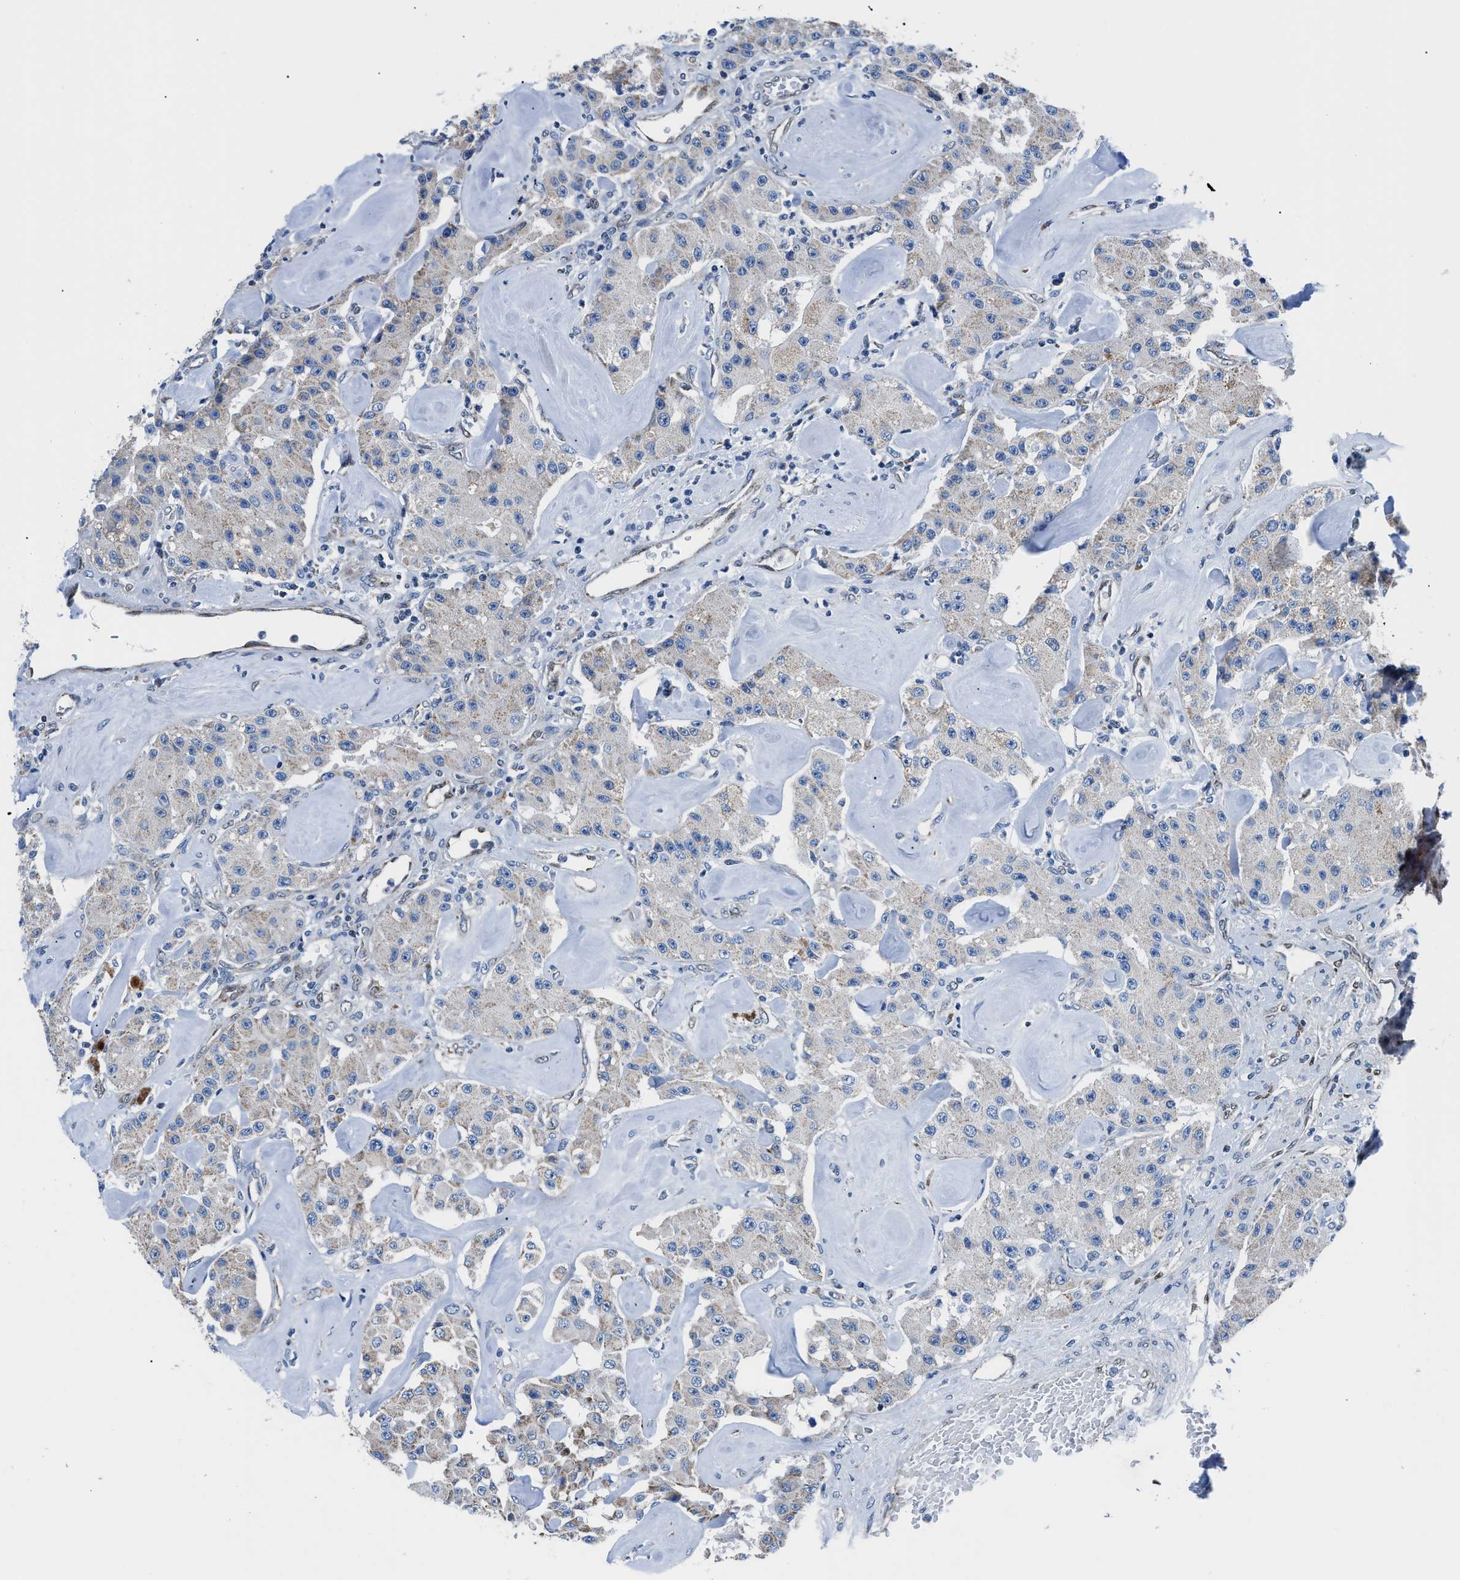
{"staining": {"intensity": "negative", "quantity": "none", "location": "none"}, "tissue": "carcinoid", "cell_type": "Tumor cells", "image_type": "cancer", "snomed": [{"axis": "morphology", "description": "Carcinoid, malignant, NOS"}, {"axis": "topography", "description": "Pancreas"}], "caption": "A photomicrograph of carcinoid stained for a protein reveals no brown staining in tumor cells.", "gene": "LMO2", "patient": {"sex": "male", "age": 41}}